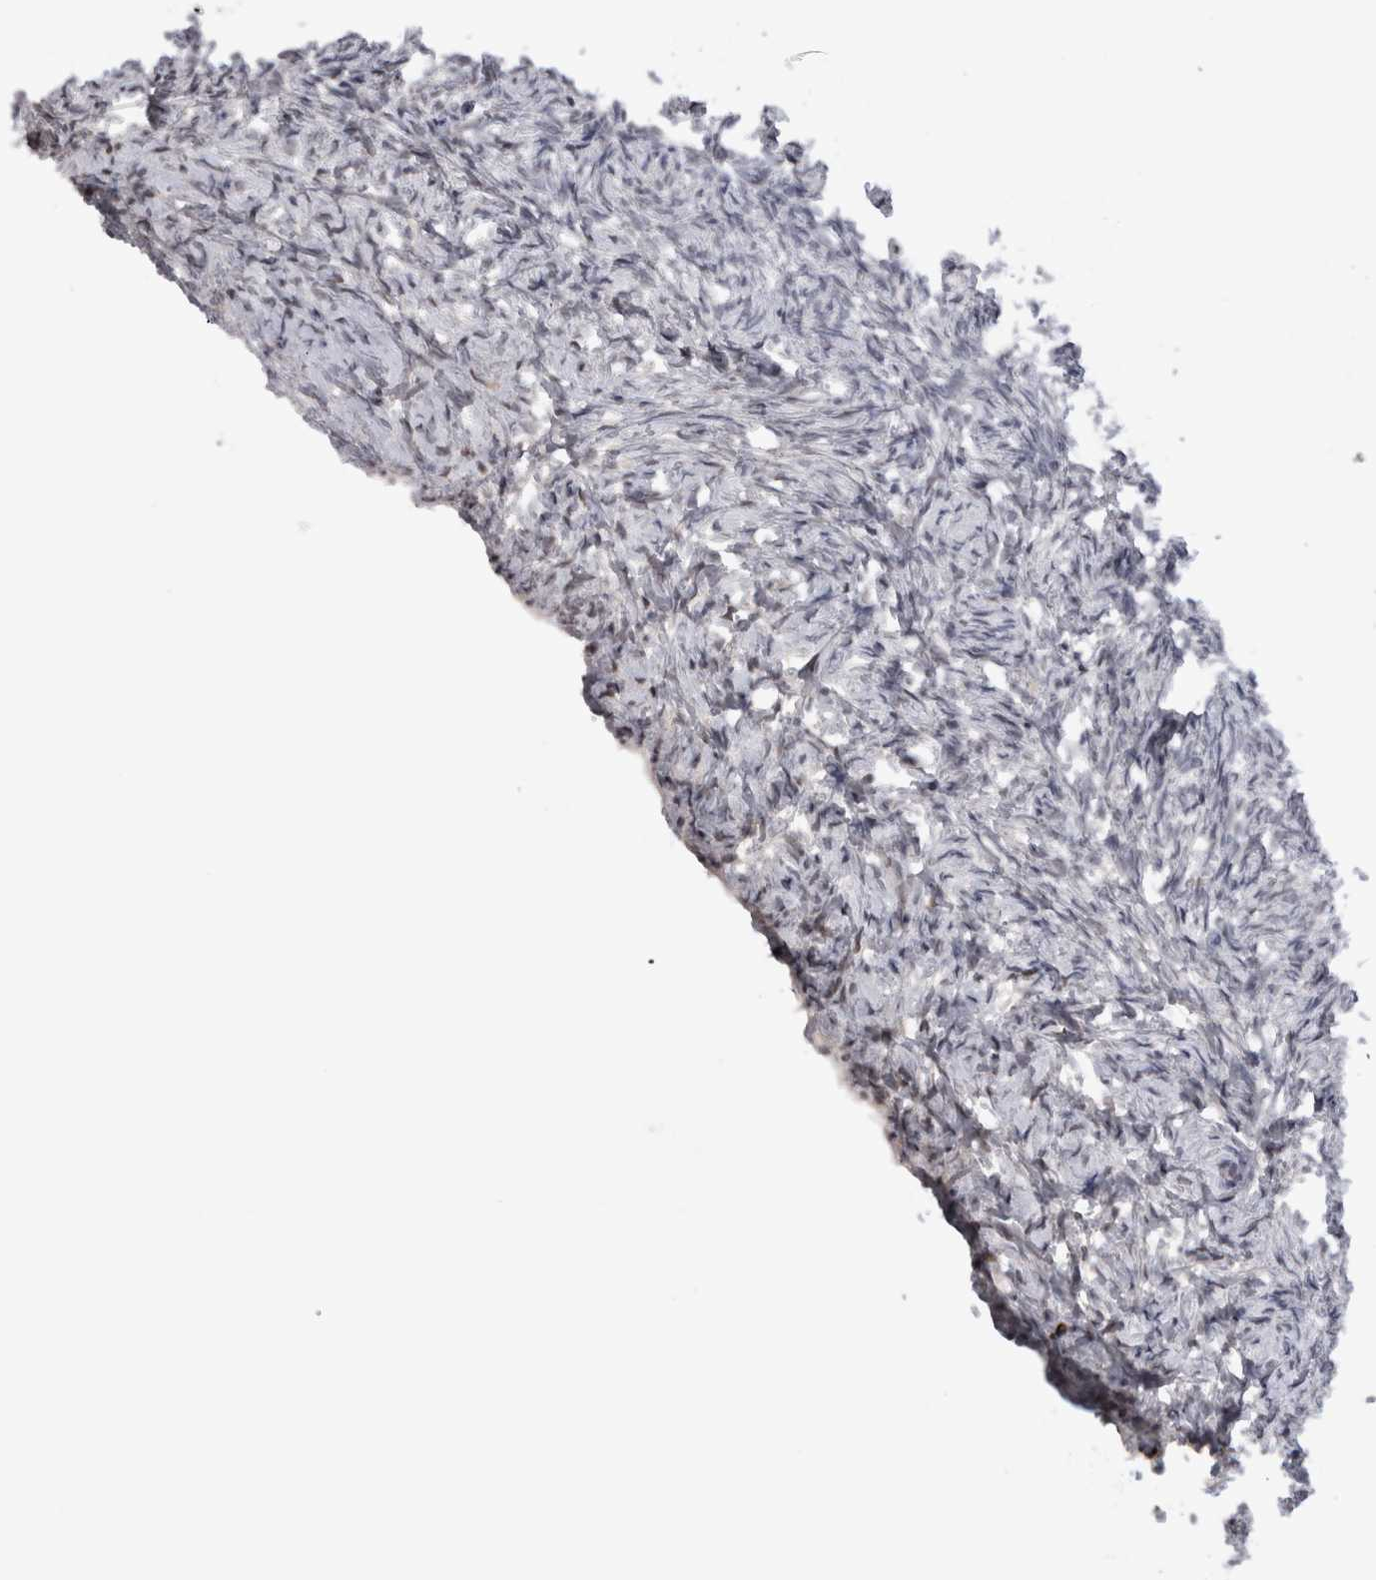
{"staining": {"intensity": "weak", "quantity": ">75%", "location": "cytoplasmic/membranous"}, "tissue": "ovary", "cell_type": "Follicle cells", "image_type": "normal", "snomed": [{"axis": "morphology", "description": "Normal tissue, NOS"}, {"axis": "topography", "description": "Ovary"}], "caption": "IHC of normal human ovary reveals low levels of weak cytoplasmic/membranous staining in approximately >75% of follicle cells. Nuclei are stained in blue.", "gene": "KIF18B", "patient": {"sex": "female", "age": 41}}